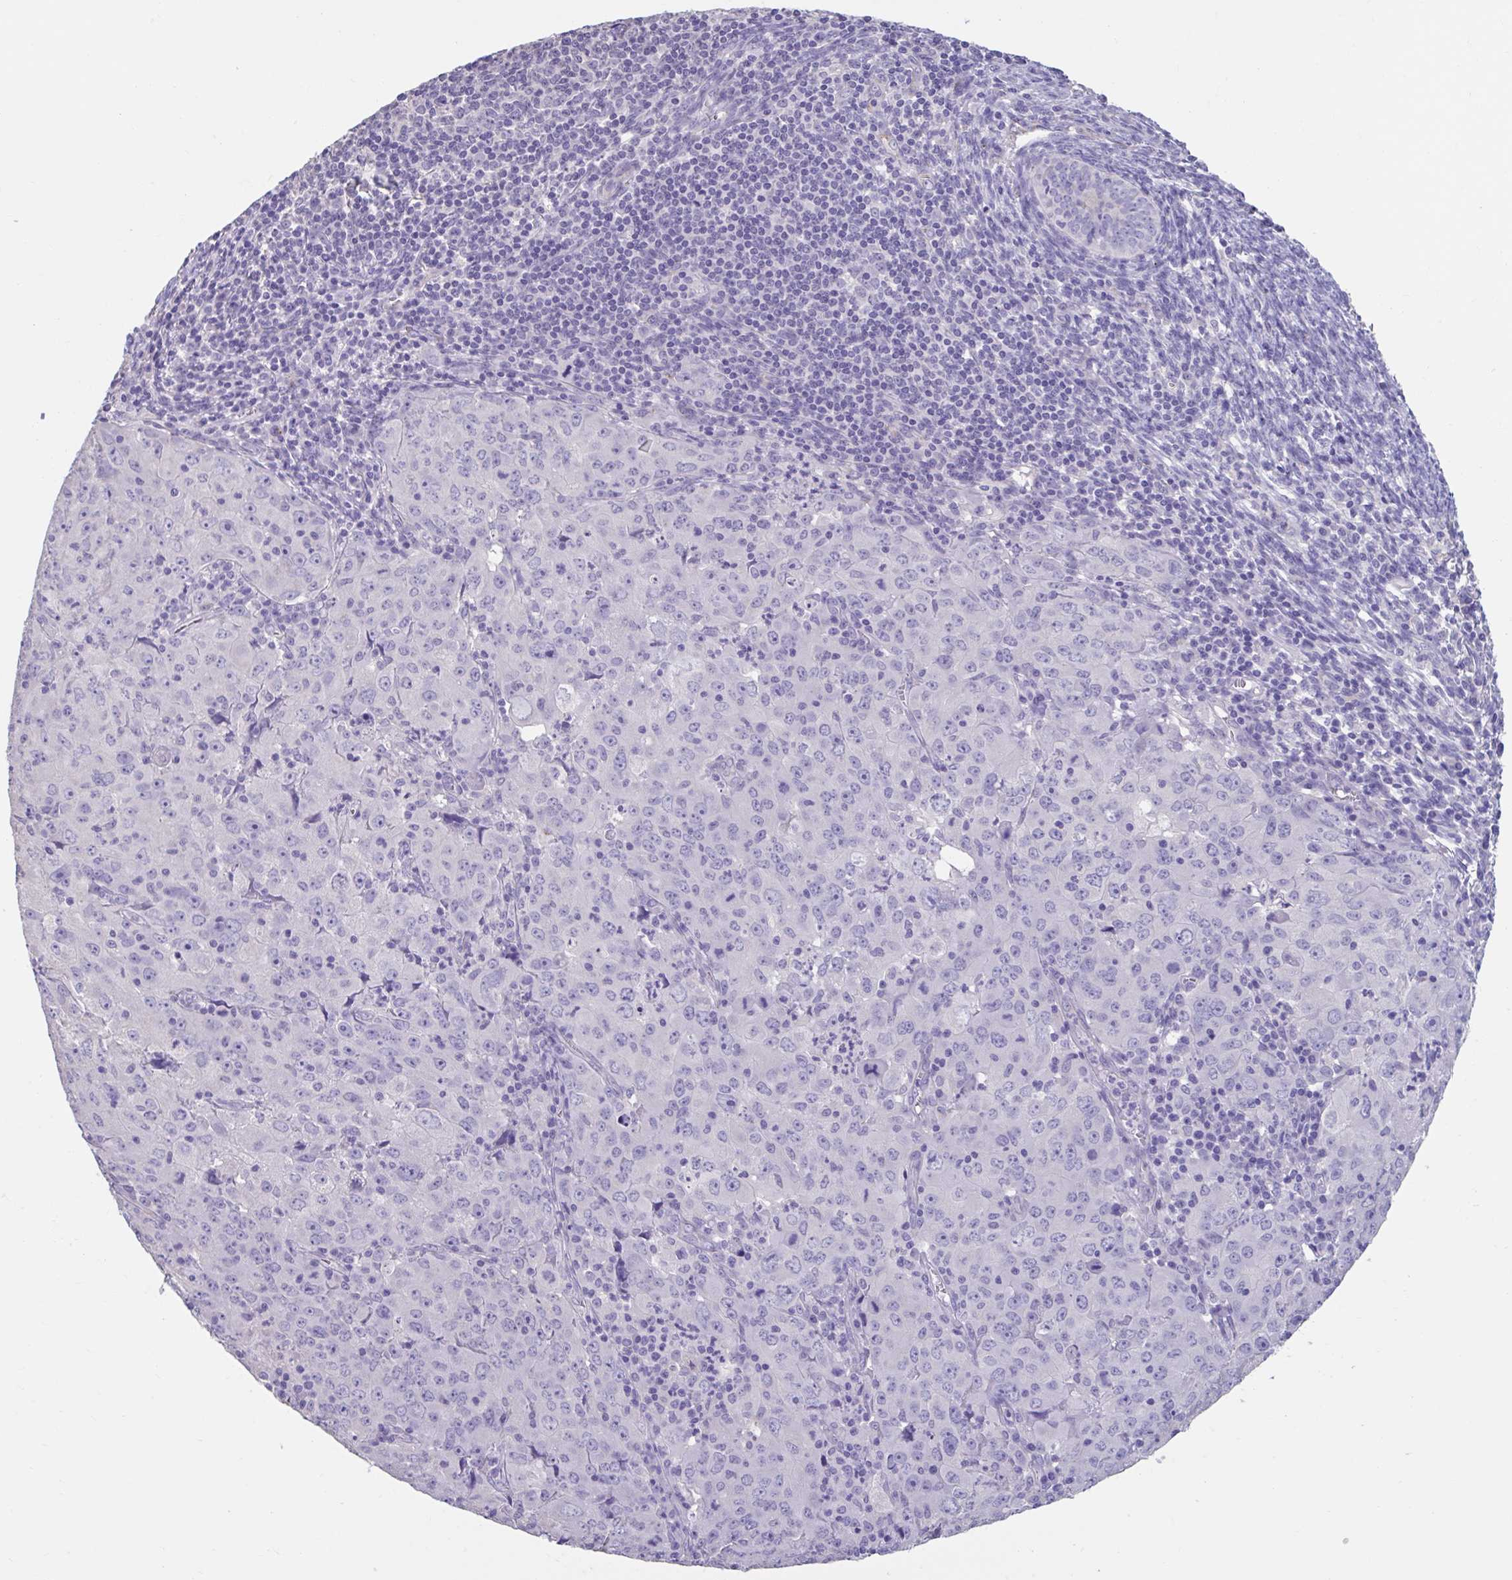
{"staining": {"intensity": "negative", "quantity": "none", "location": "none"}, "tissue": "cervical cancer", "cell_type": "Tumor cells", "image_type": "cancer", "snomed": [{"axis": "morphology", "description": "Adenocarcinoma, NOS"}, {"axis": "topography", "description": "Cervix"}], "caption": "Tumor cells show no significant protein staining in cervical cancer (adenocarcinoma). The staining was performed using DAB to visualize the protein expression in brown, while the nuclei were stained in blue with hematoxylin (Magnification: 20x).", "gene": "GPR162", "patient": {"sex": "female", "age": 56}}